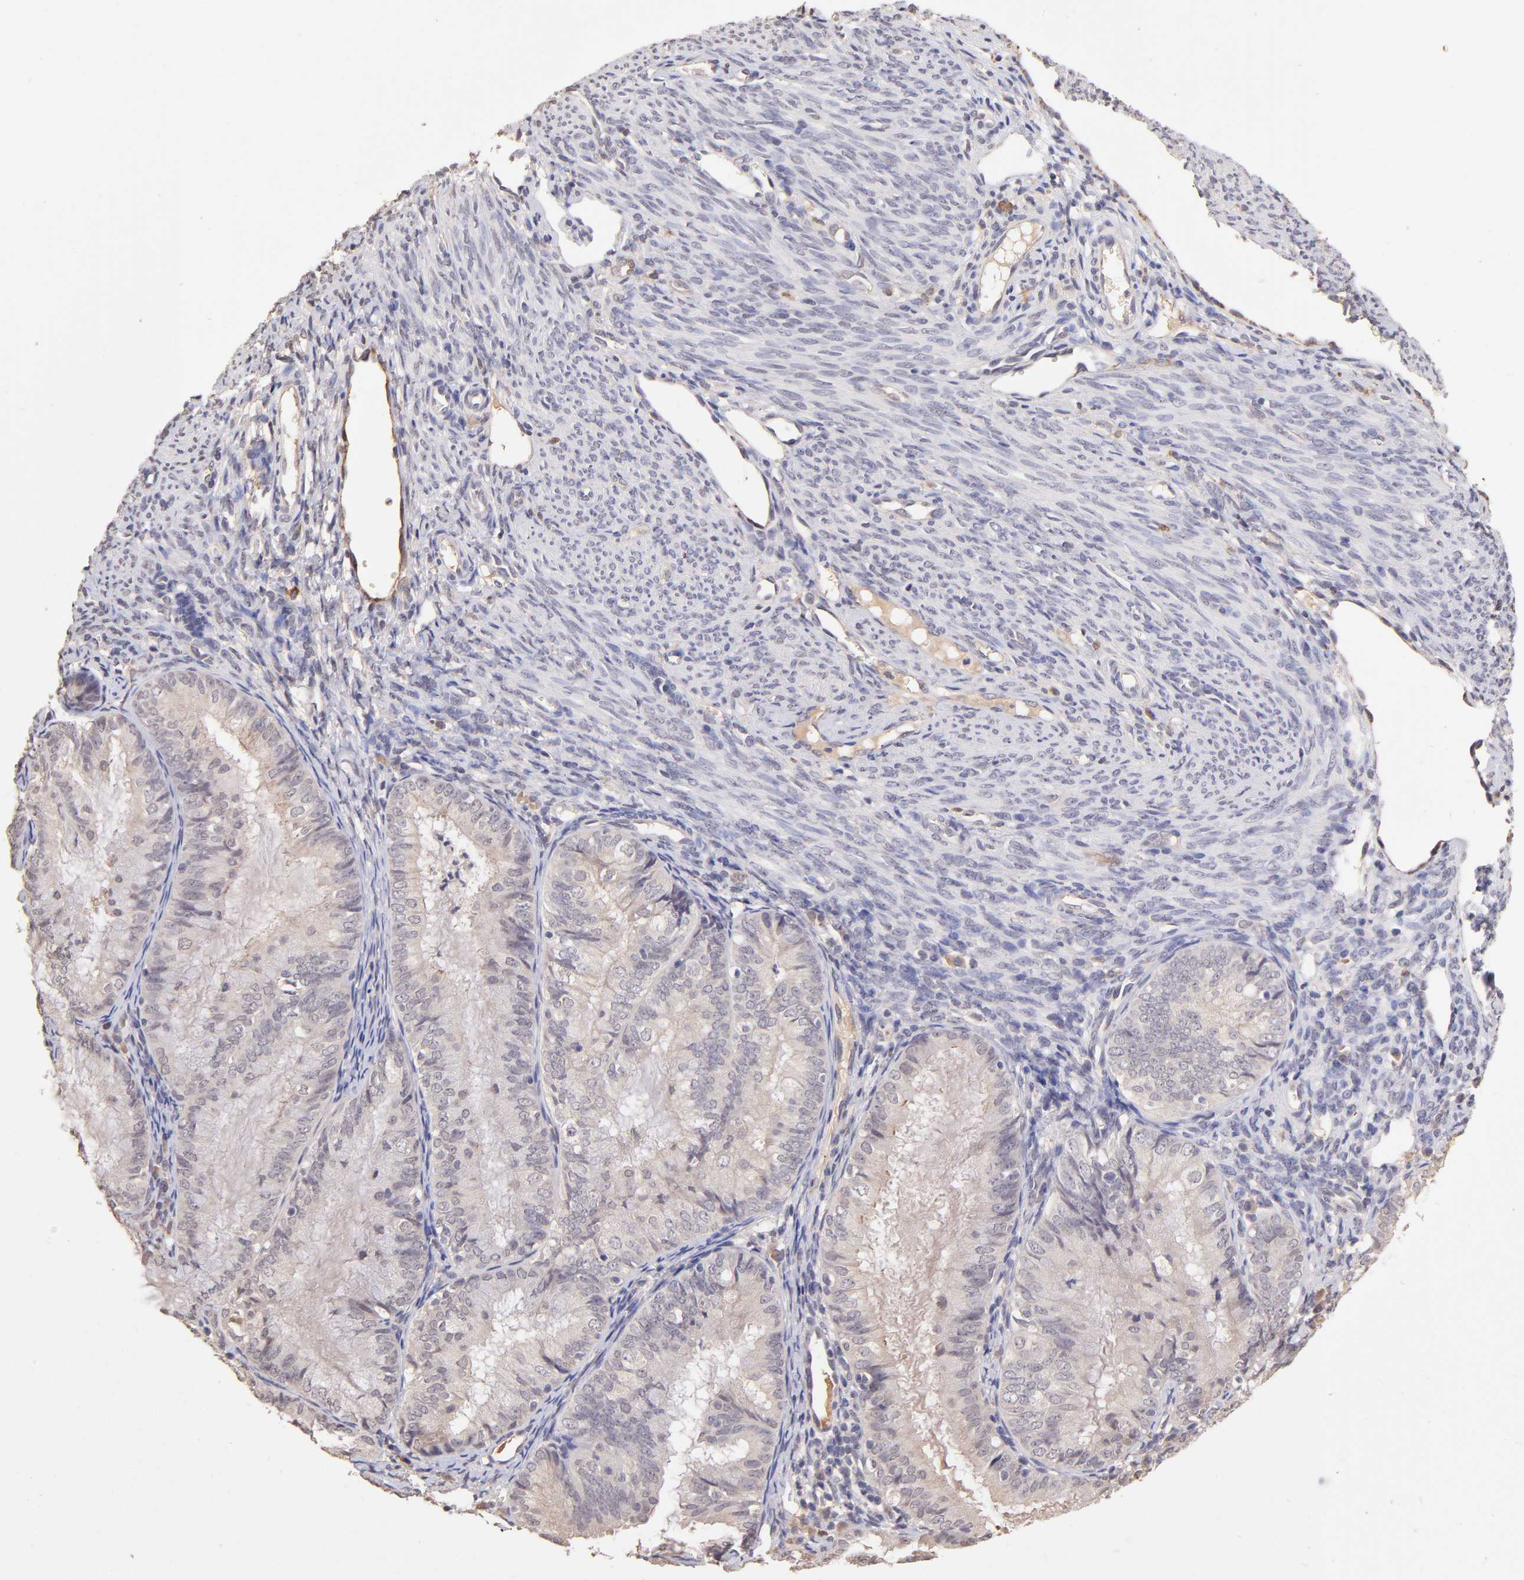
{"staining": {"intensity": "weak", "quantity": ">75%", "location": "cytoplasmic/membranous"}, "tissue": "endometrial cancer", "cell_type": "Tumor cells", "image_type": "cancer", "snomed": [{"axis": "morphology", "description": "Adenocarcinoma, NOS"}, {"axis": "topography", "description": "Endometrium"}], "caption": "This micrograph demonstrates immunohistochemistry (IHC) staining of endometrial adenocarcinoma, with low weak cytoplasmic/membranous staining in approximately >75% of tumor cells.", "gene": "RNASEL", "patient": {"sex": "female", "age": 66}}